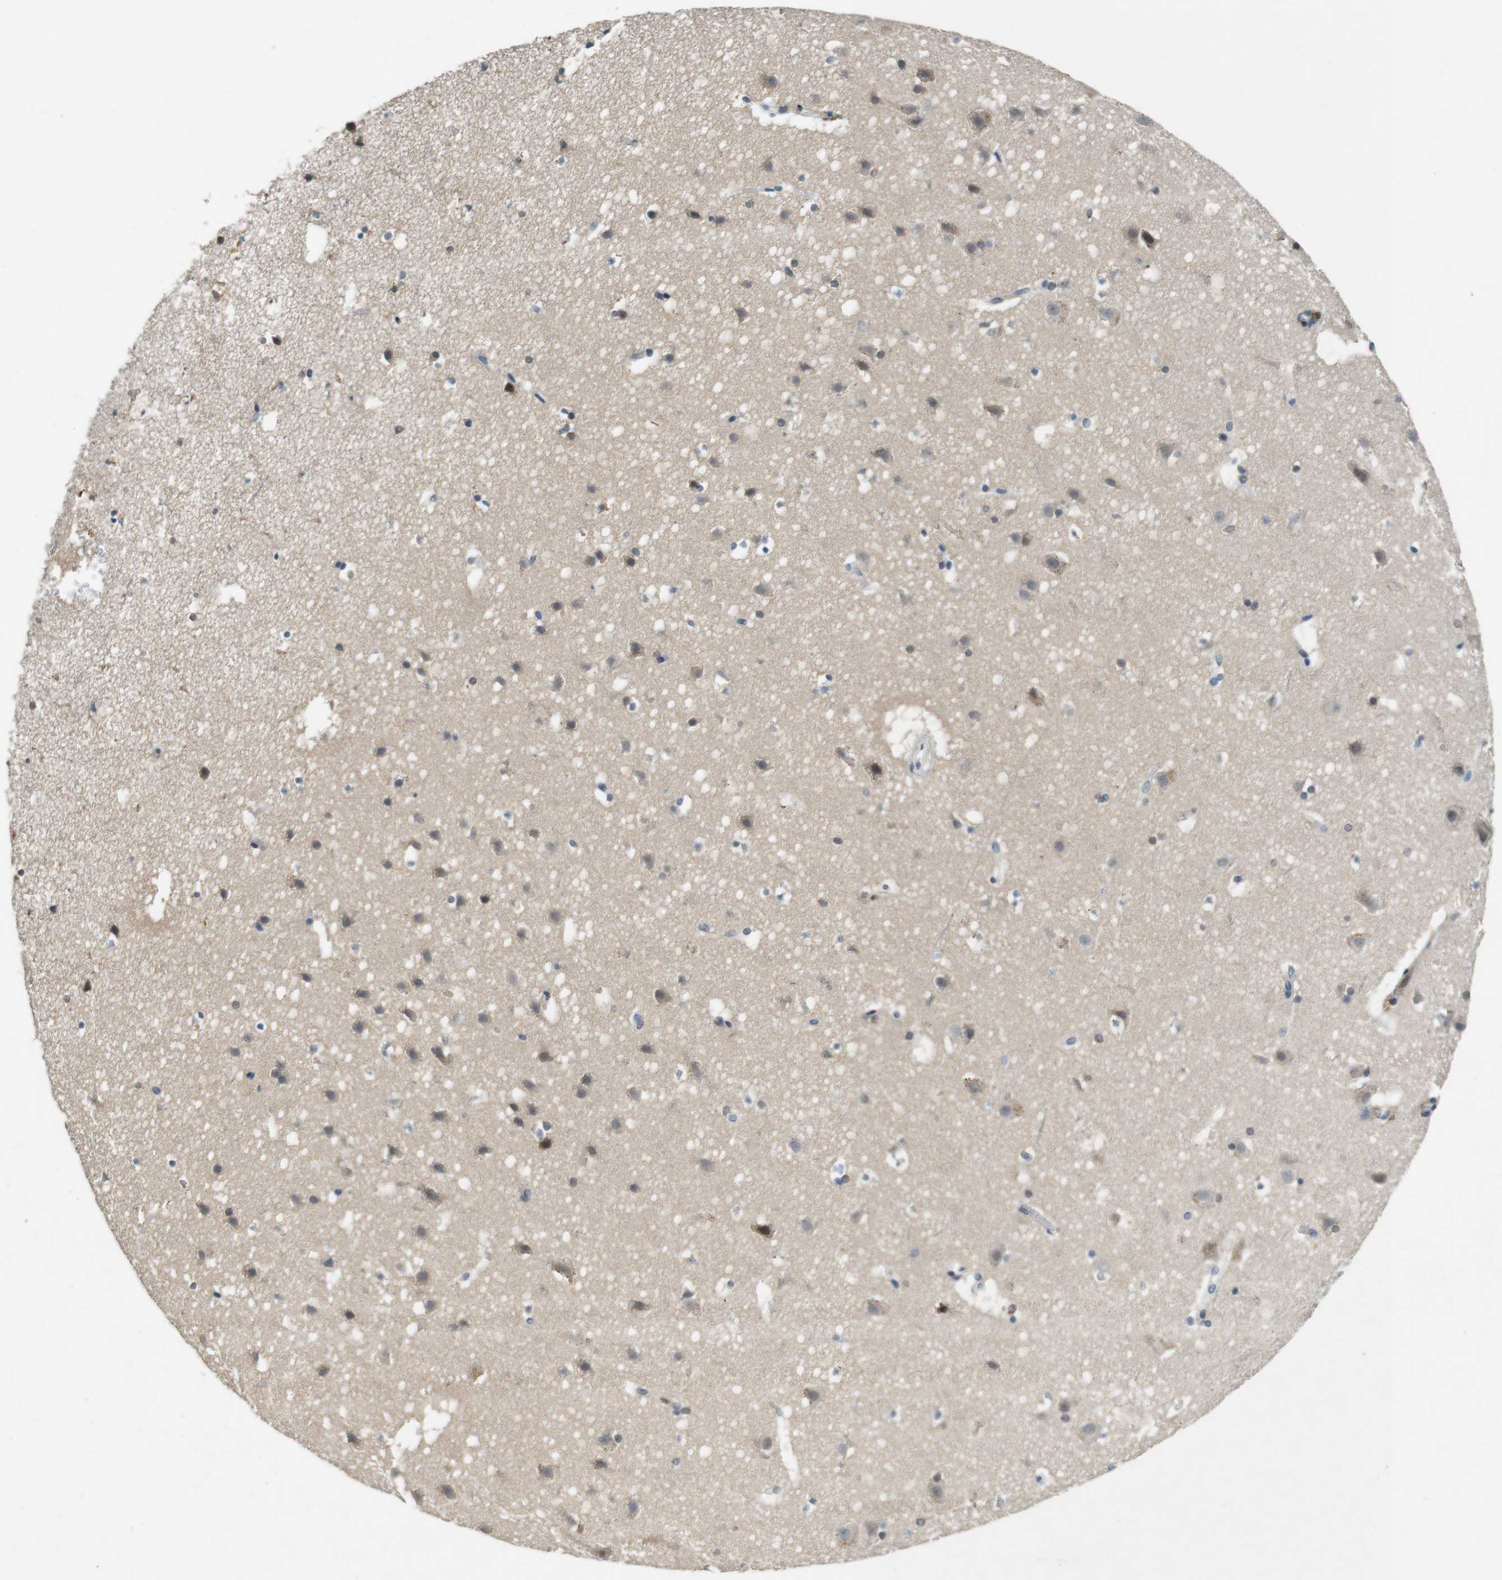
{"staining": {"intensity": "negative", "quantity": "none", "location": "none"}, "tissue": "cerebral cortex", "cell_type": "Endothelial cells", "image_type": "normal", "snomed": [{"axis": "morphology", "description": "Normal tissue, NOS"}, {"axis": "topography", "description": "Cerebral cortex"}], "caption": "Endothelial cells show no significant protein staining in benign cerebral cortex. The staining is performed using DAB (3,3'-diaminobenzidine) brown chromogen with nuclei counter-stained in using hematoxylin.", "gene": "CDK14", "patient": {"sex": "male", "age": 45}}